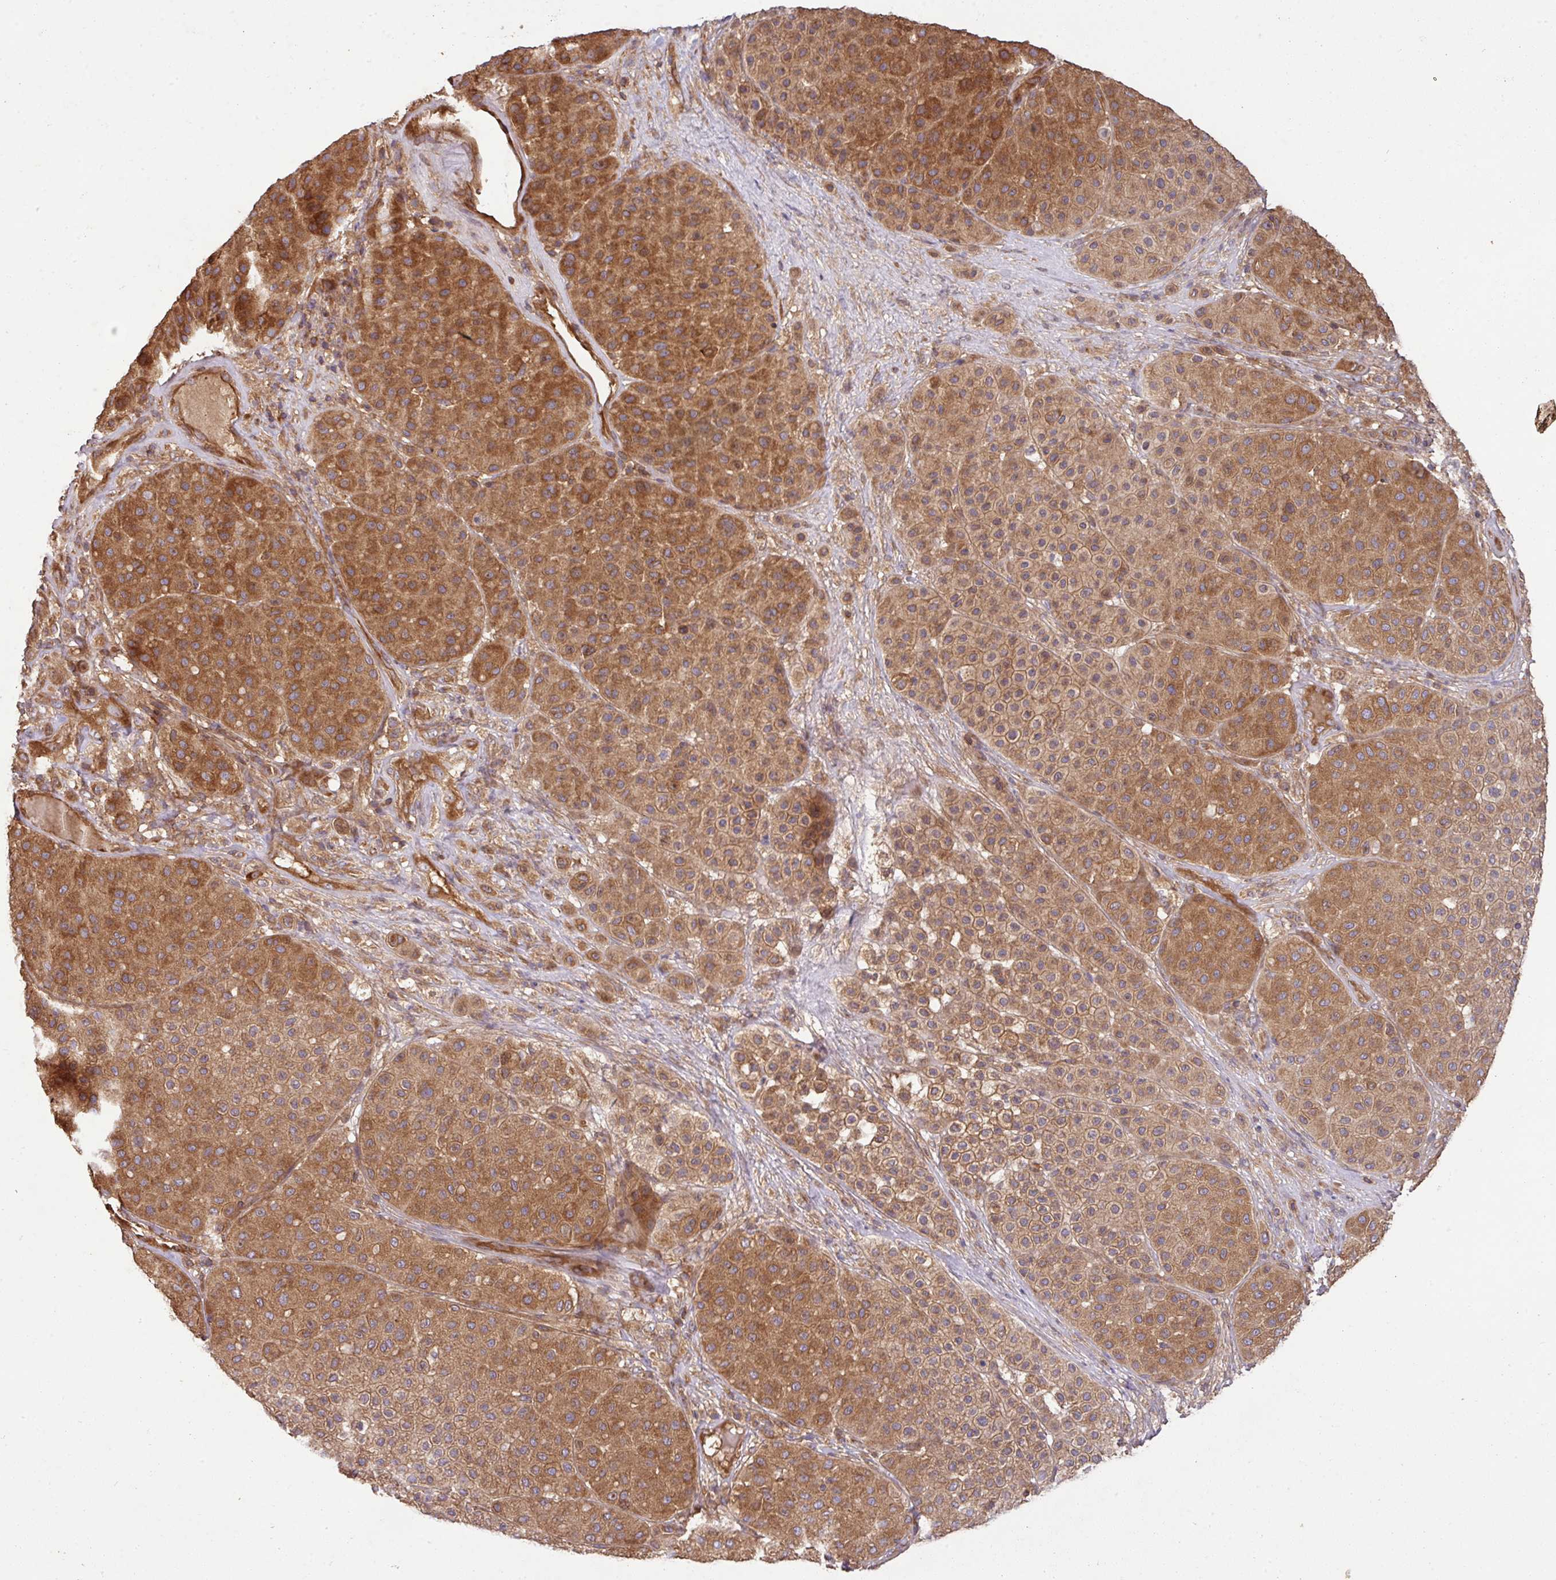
{"staining": {"intensity": "strong", "quantity": "25%-75%", "location": "cytoplasmic/membranous"}, "tissue": "melanoma", "cell_type": "Tumor cells", "image_type": "cancer", "snomed": [{"axis": "morphology", "description": "Malignant melanoma, Metastatic site"}, {"axis": "topography", "description": "Smooth muscle"}], "caption": "Immunohistochemical staining of human malignant melanoma (metastatic site) demonstrates high levels of strong cytoplasmic/membranous expression in about 25%-75% of tumor cells.", "gene": "GSPT1", "patient": {"sex": "male", "age": 41}}